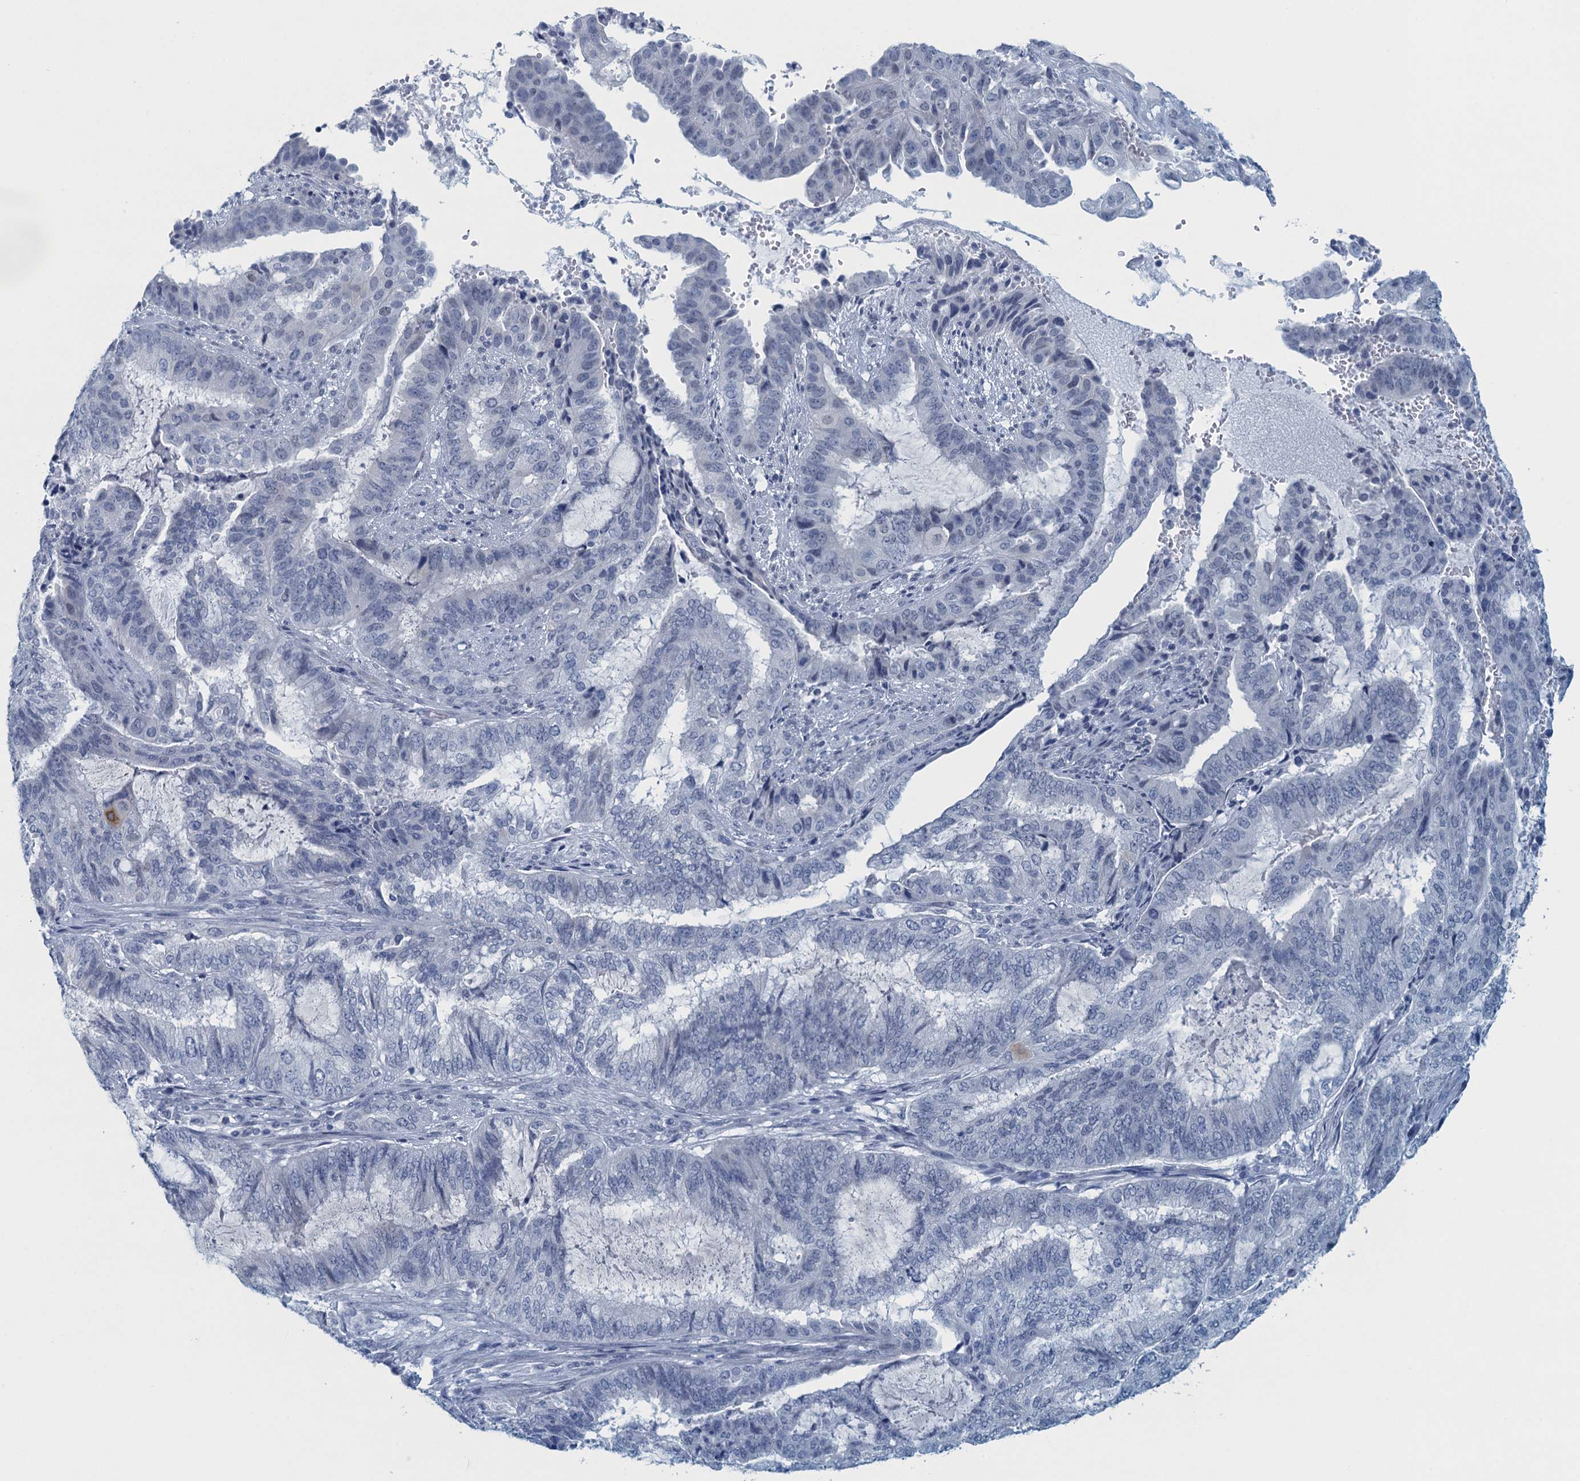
{"staining": {"intensity": "negative", "quantity": "none", "location": "none"}, "tissue": "endometrial cancer", "cell_type": "Tumor cells", "image_type": "cancer", "snomed": [{"axis": "morphology", "description": "Adenocarcinoma, NOS"}, {"axis": "topography", "description": "Endometrium"}], "caption": "Tumor cells show no significant protein expression in endometrial adenocarcinoma. (Brightfield microscopy of DAB immunohistochemistry at high magnification).", "gene": "ENSG00000131152", "patient": {"sex": "female", "age": 51}}